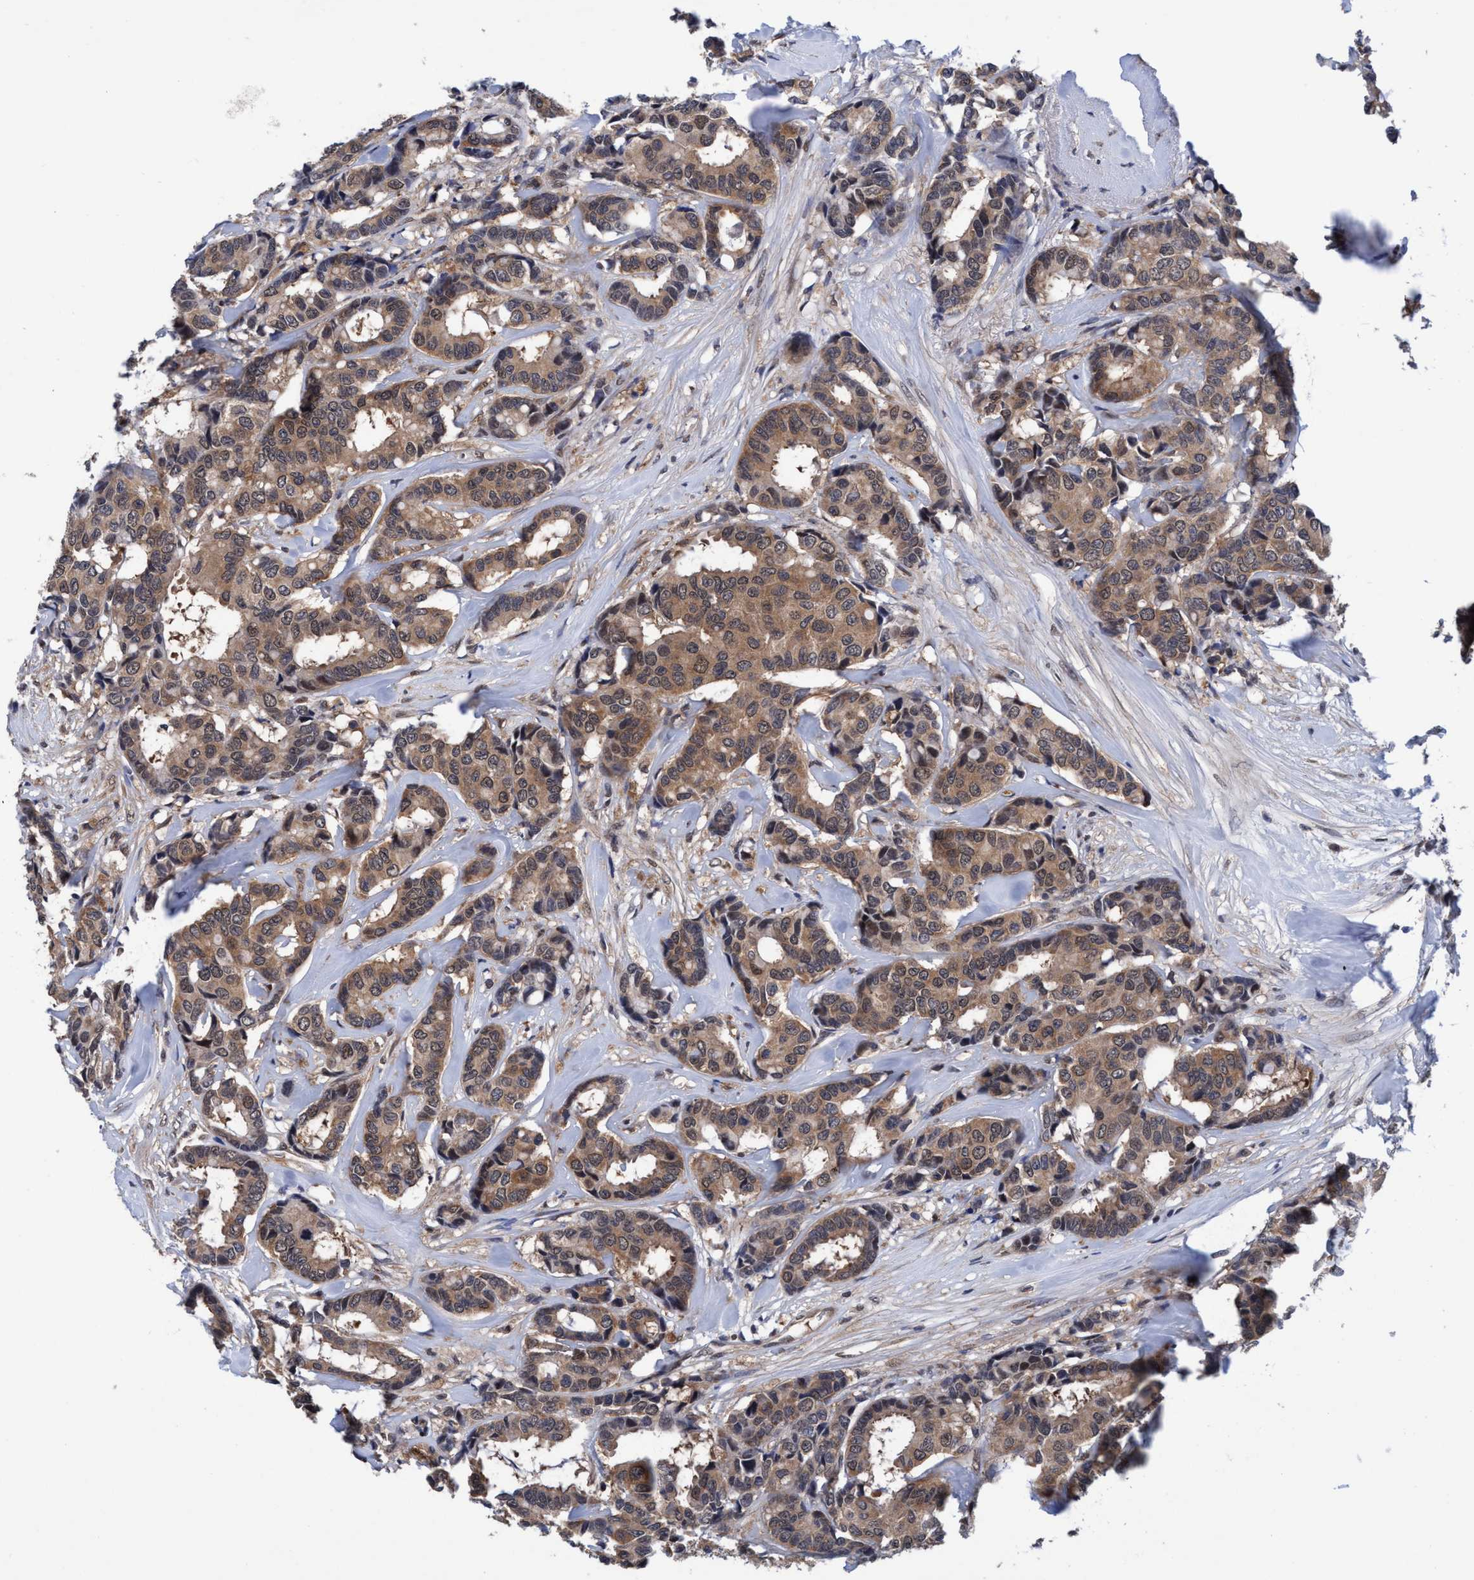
{"staining": {"intensity": "moderate", "quantity": ">75%", "location": "cytoplasmic/membranous"}, "tissue": "breast cancer", "cell_type": "Tumor cells", "image_type": "cancer", "snomed": [{"axis": "morphology", "description": "Duct carcinoma"}, {"axis": "topography", "description": "Breast"}], "caption": "Immunohistochemistry (IHC) staining of breast cancer (invasive ductal carcinoma), which exhibits medium levels of moderate cytoplasmic/membranous staining in approximately >75% of tumor cells indicating moderate cytoplasmic/membranous protein positivity. The staining was performed using DAB (3,3'-diaminobenzidine) (brown) for protein detection and nuclei were counterstained in hematoxylin (blue).", "gene": "PSMD12", "patient": {"sex": "female", "age": 87}}